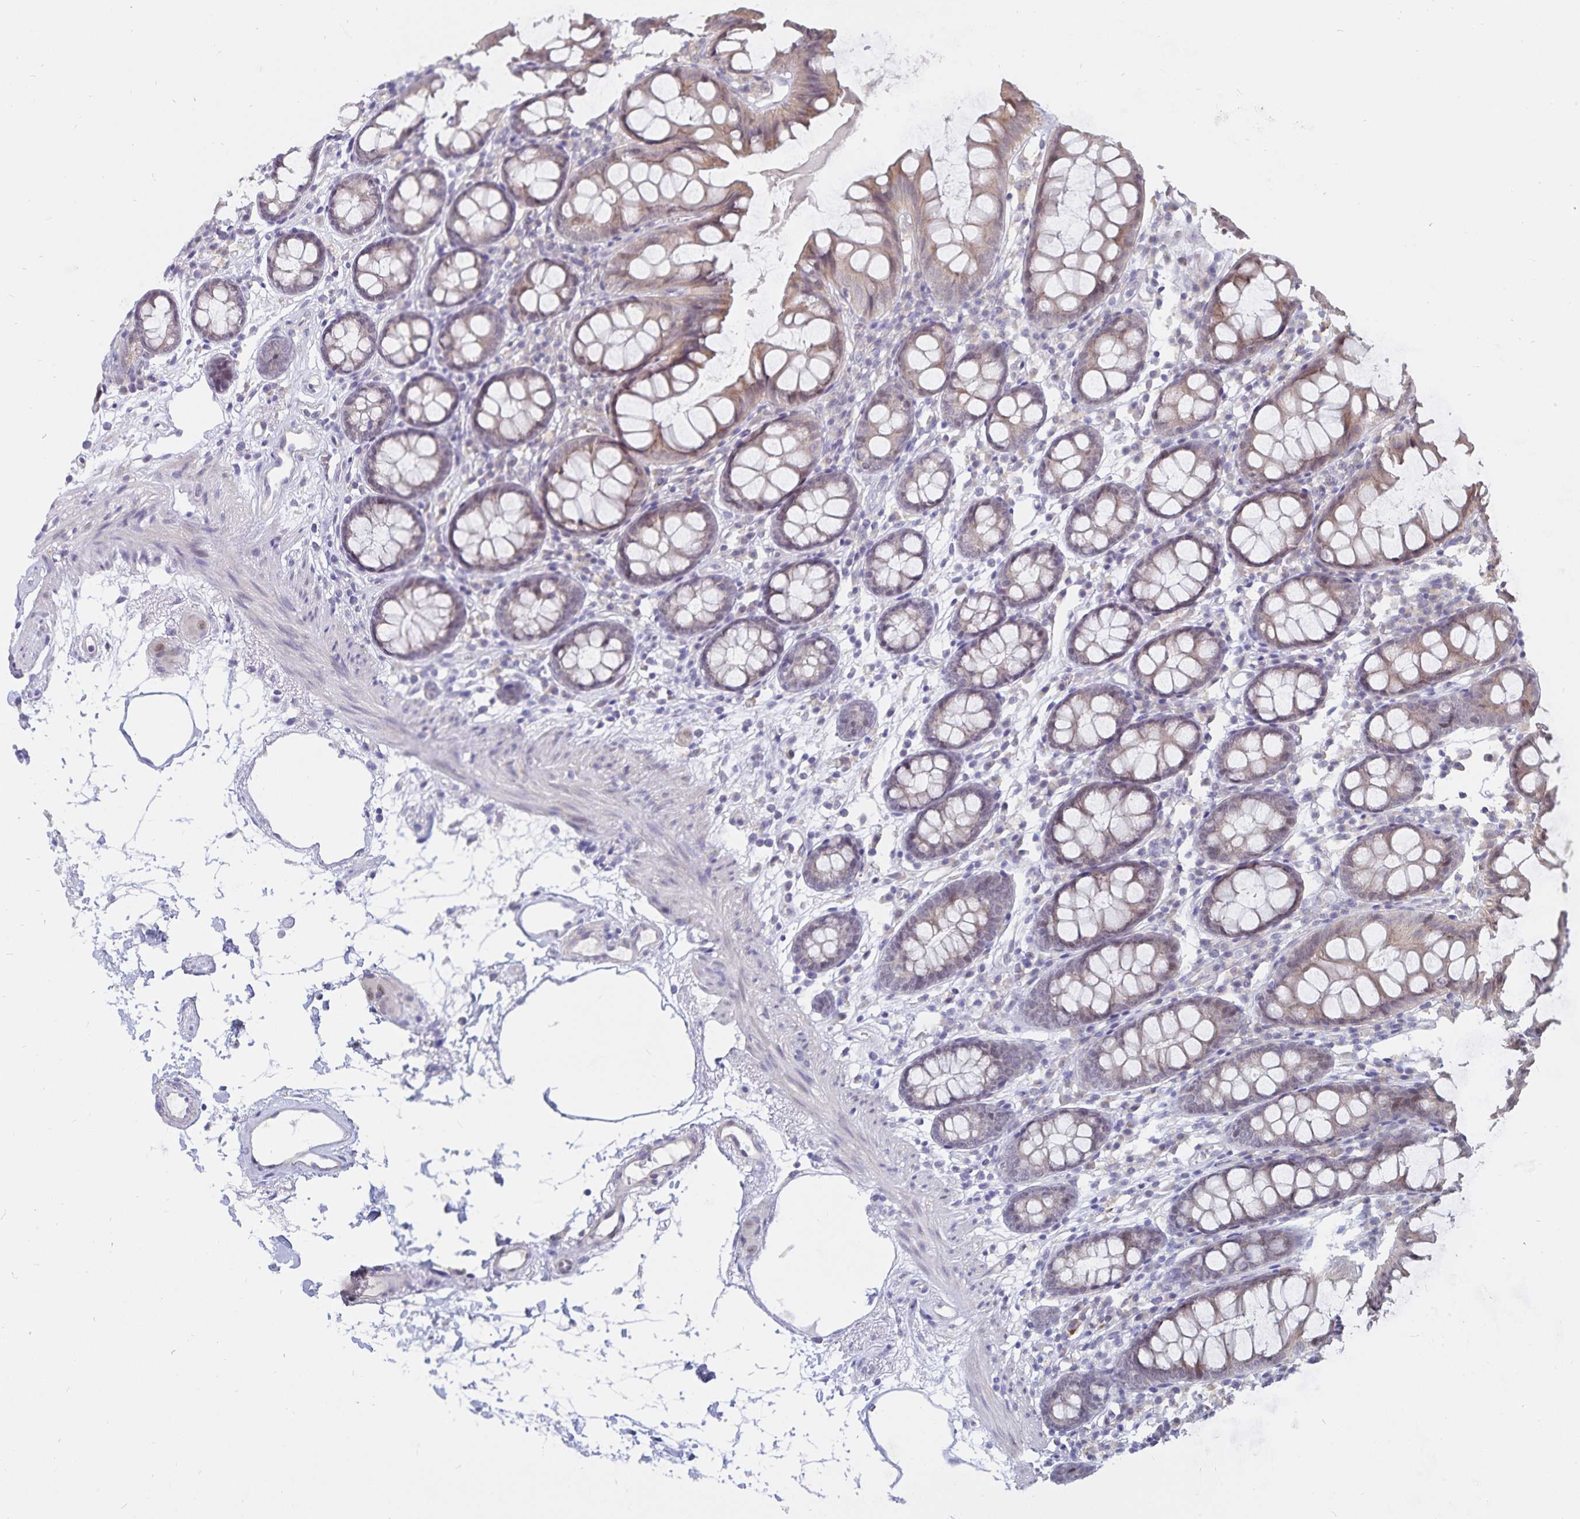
{"staining": {"intensity": "negative", "quantity": "none", "location": "none"}, "tissue": "colon", "cell_type": "Endothelial cells", "image_type": "normal", "snomed": [{"axis": "morphology", "description": "Normal tissue, NOS"}, {"axis": "topography", "description": "Colon"}], "caption": "This is an IHC micrograph of unremarkable human colon. There is no staining in endothelial cells.", "gene": "ATP2A2", "patient": {"sex": "female", "age": 84}}